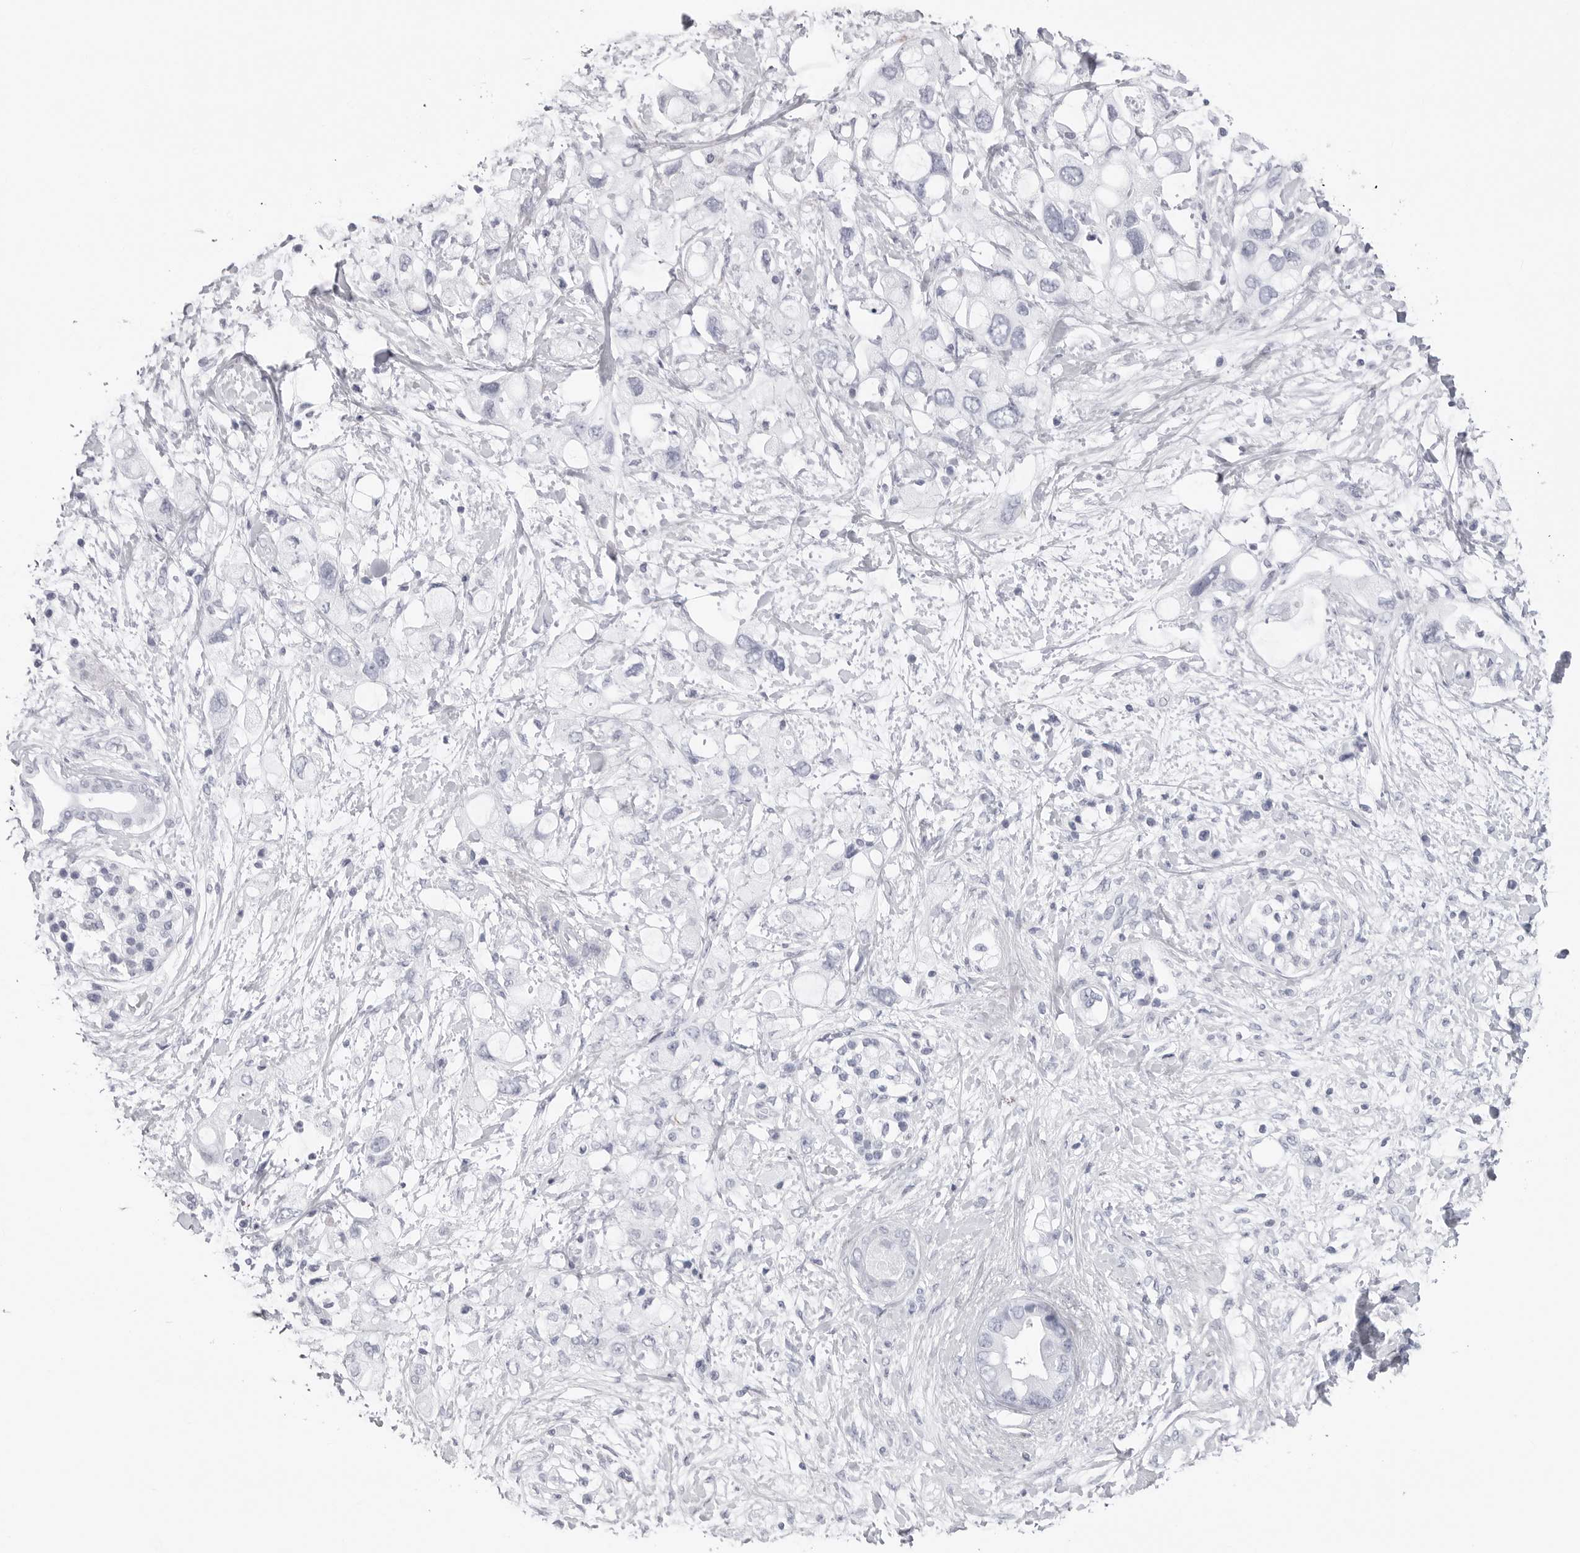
{"staining": {"intensity": "negative", "quantity": "none", "location": "none"}, "tissue": "pancreatic cancer", "cell_type": "Tumor cells", "image_type": "cancer", "snomed": [{"axis": "morphology", "description": "Adenocarcinoma, NOS"}, {"axis": "topography", "description": "Pancreas"}], "caption": "IHC image of human pancreatic cancer (adenocarcinoma) stained for a protein (brown), which reveals no expression in tumor cells.", "gene": "CST2", "patient": {"sex": "female", "age": 56}}